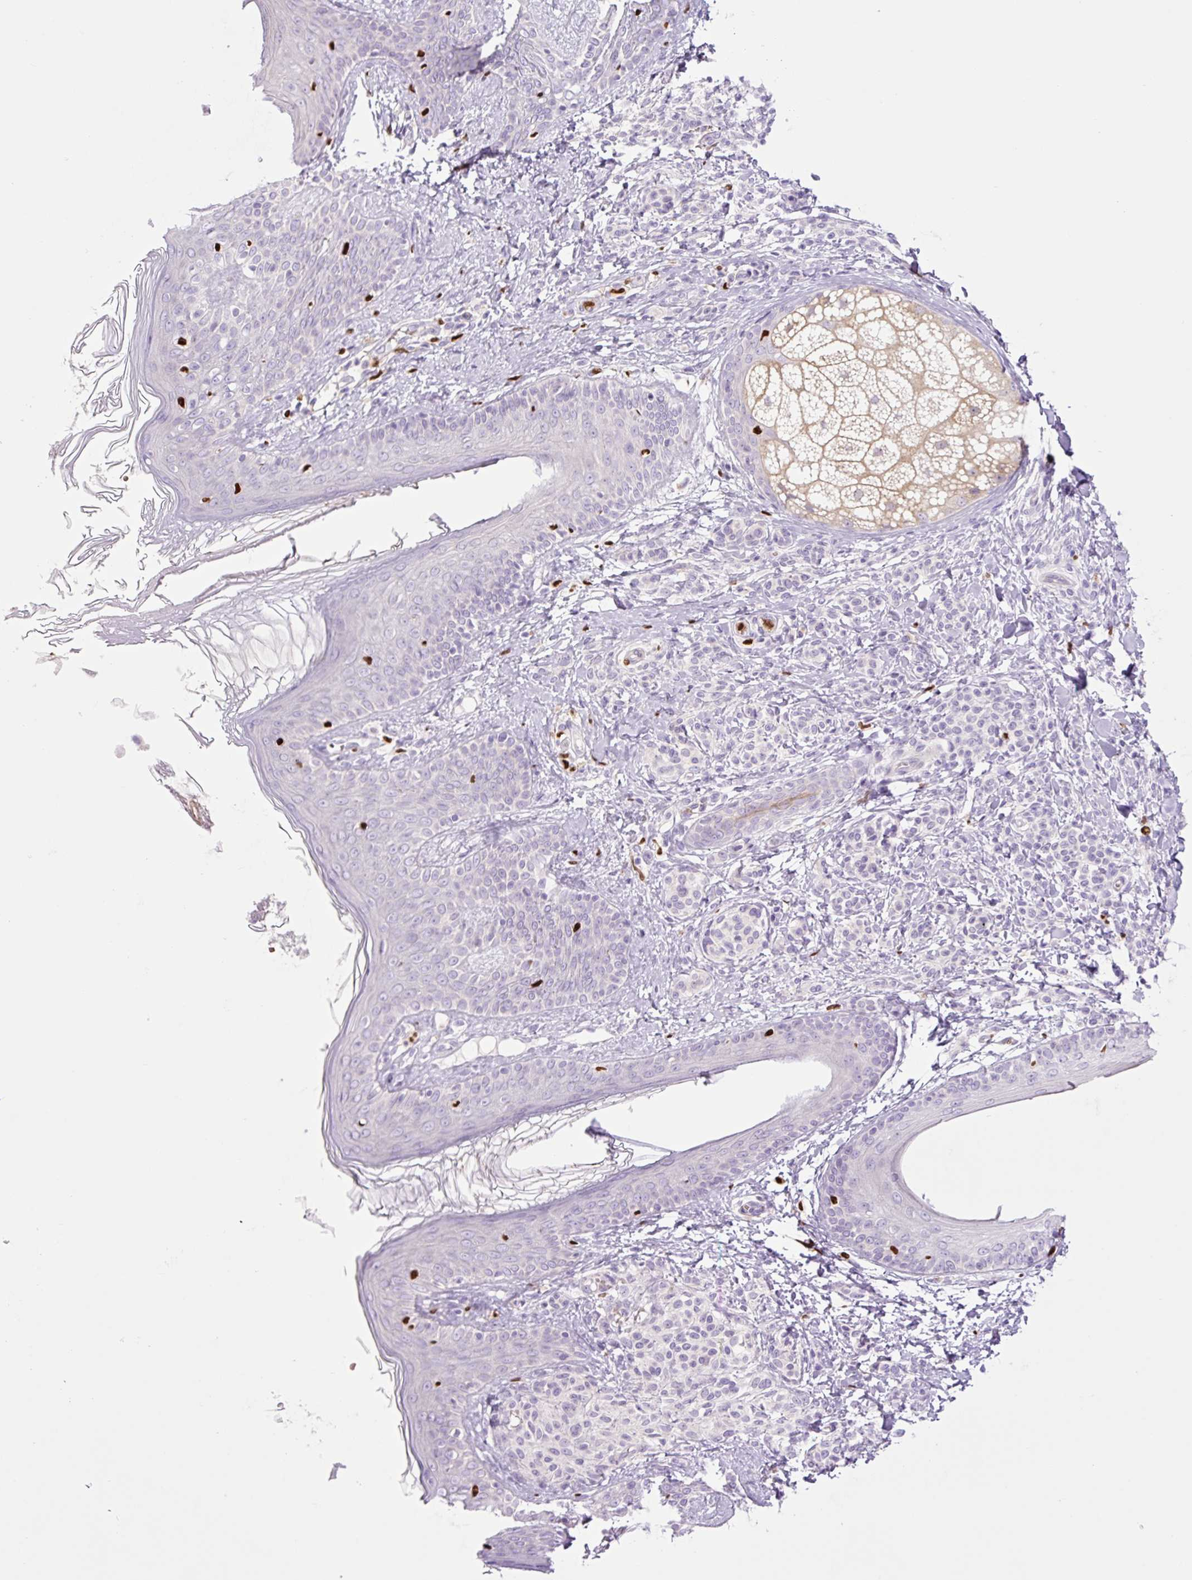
{"staining": {"intensity": "negative", "quantity": "none", "location": "none"}, "tissue": "skin", "cell_type": "Fibroblasts", "image_type": "normal", "snomed": [{"axis": "morphology", "description": "Normal tissue, NOS"}, {"axis": "topography", "description": "Skin"}], "caption": "Immunohistochemistry (IHC) image of normal skin: human skin stained with DAB (3,3'-diaminobenzidine) reveals no significant protein expression in fibroblasts. (Immunohistochemistry (IHC), brightfield microscopy, high magnification).", "gene": "SPI1", "patient": {"sex": "male", "age": 16}}